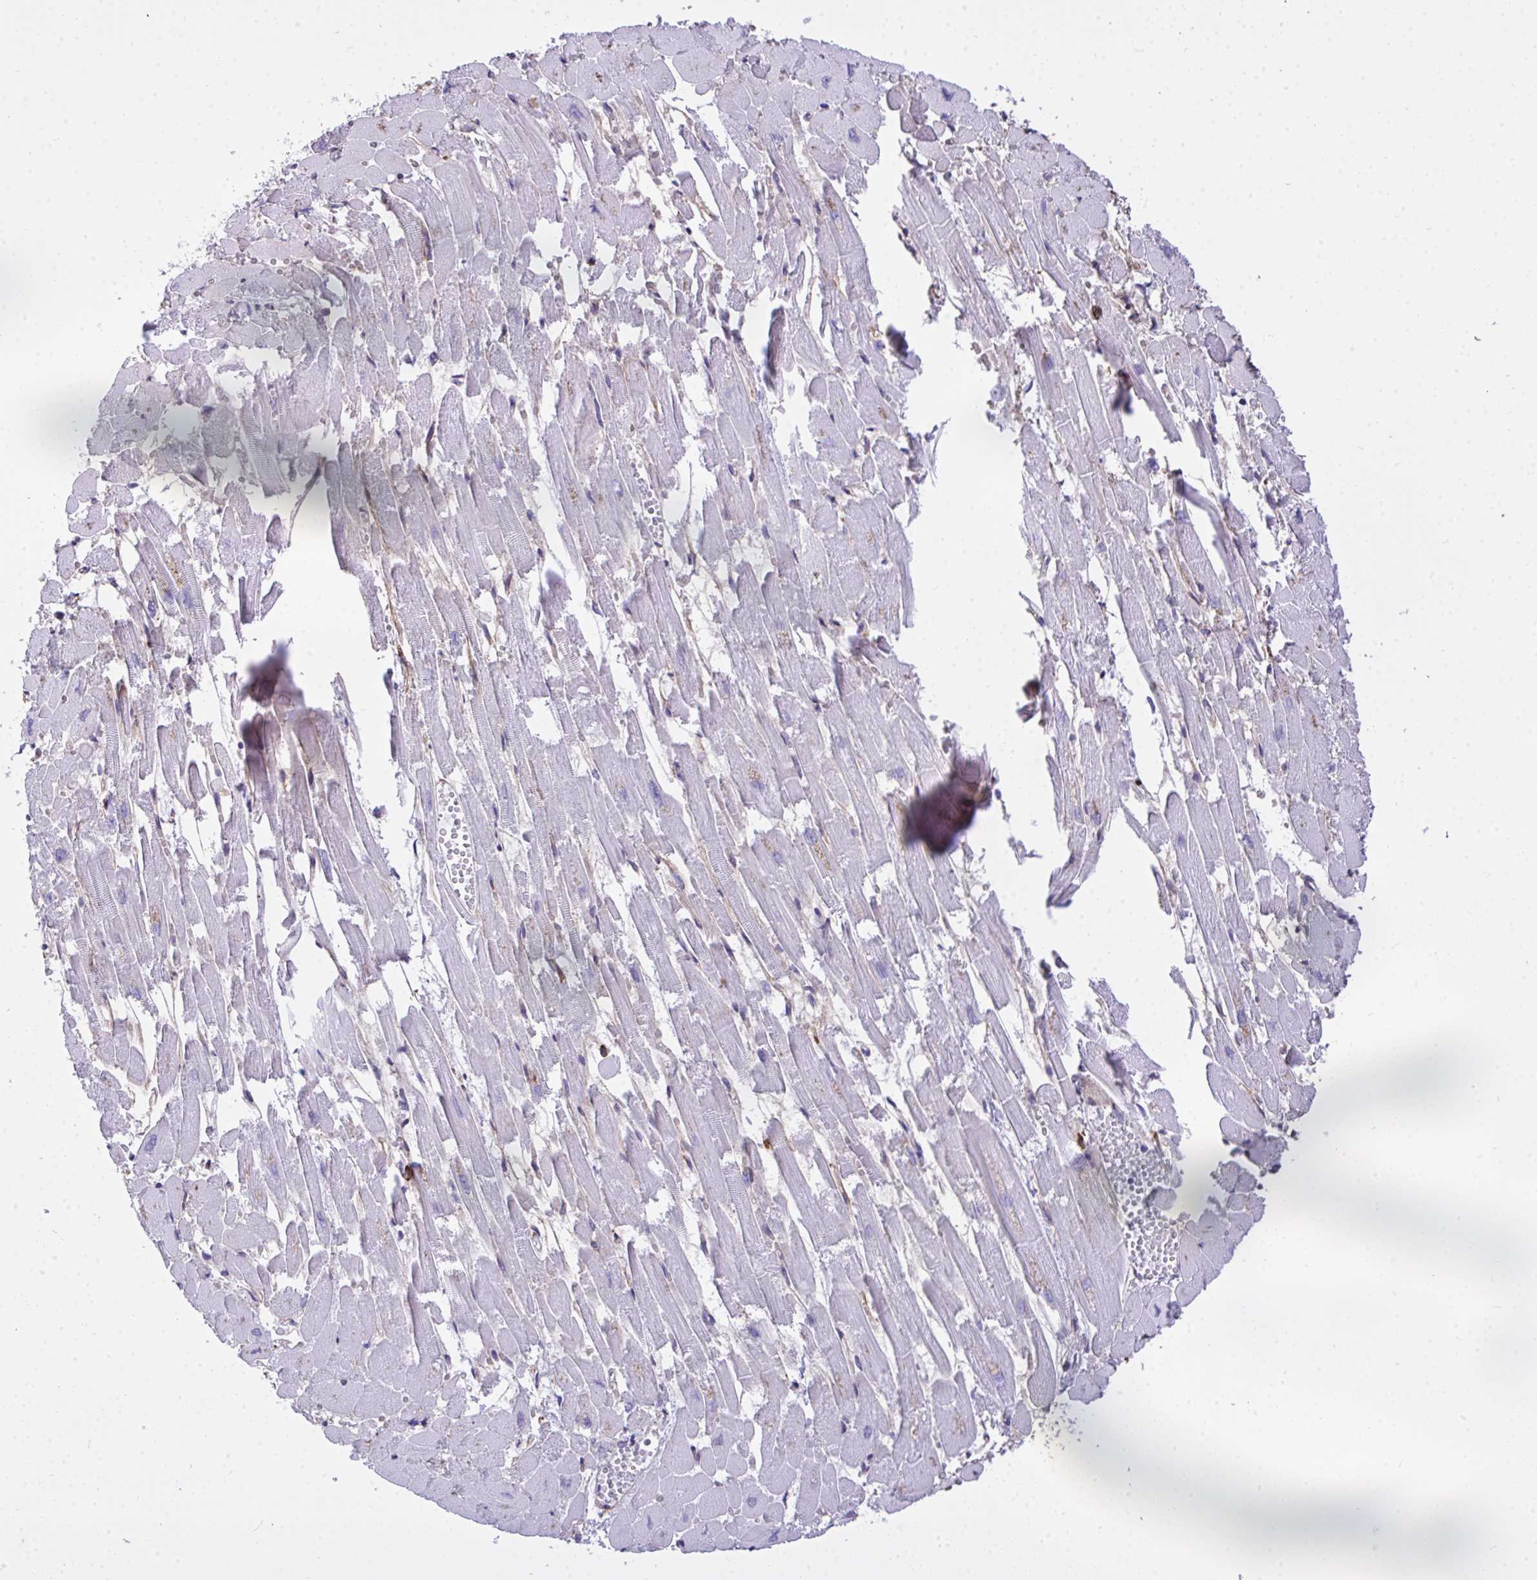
{"staining": {"intensity": "moderate", "quantity": "<25%", "location": "cytoplasmic/membranous"}, "tissue": "heart muscle", "cell_type": "Cardiomyocytes", "image_type": "normal", "snomed": [{"axis": "morphology", "description": "Normal tissue, NOS"}, {"axis": "topography", "description": "Heart"}], "caption": "DAB (3,3'-diaminobenzidine) immunohistochemical staining of normal human heart muscle reveals moderate cytoplasmic/membranous protein staining in approximately <25% of cardiomyocytes.", "gene": "AP5M1", "patient": {"sex": "female", "age": 52}}